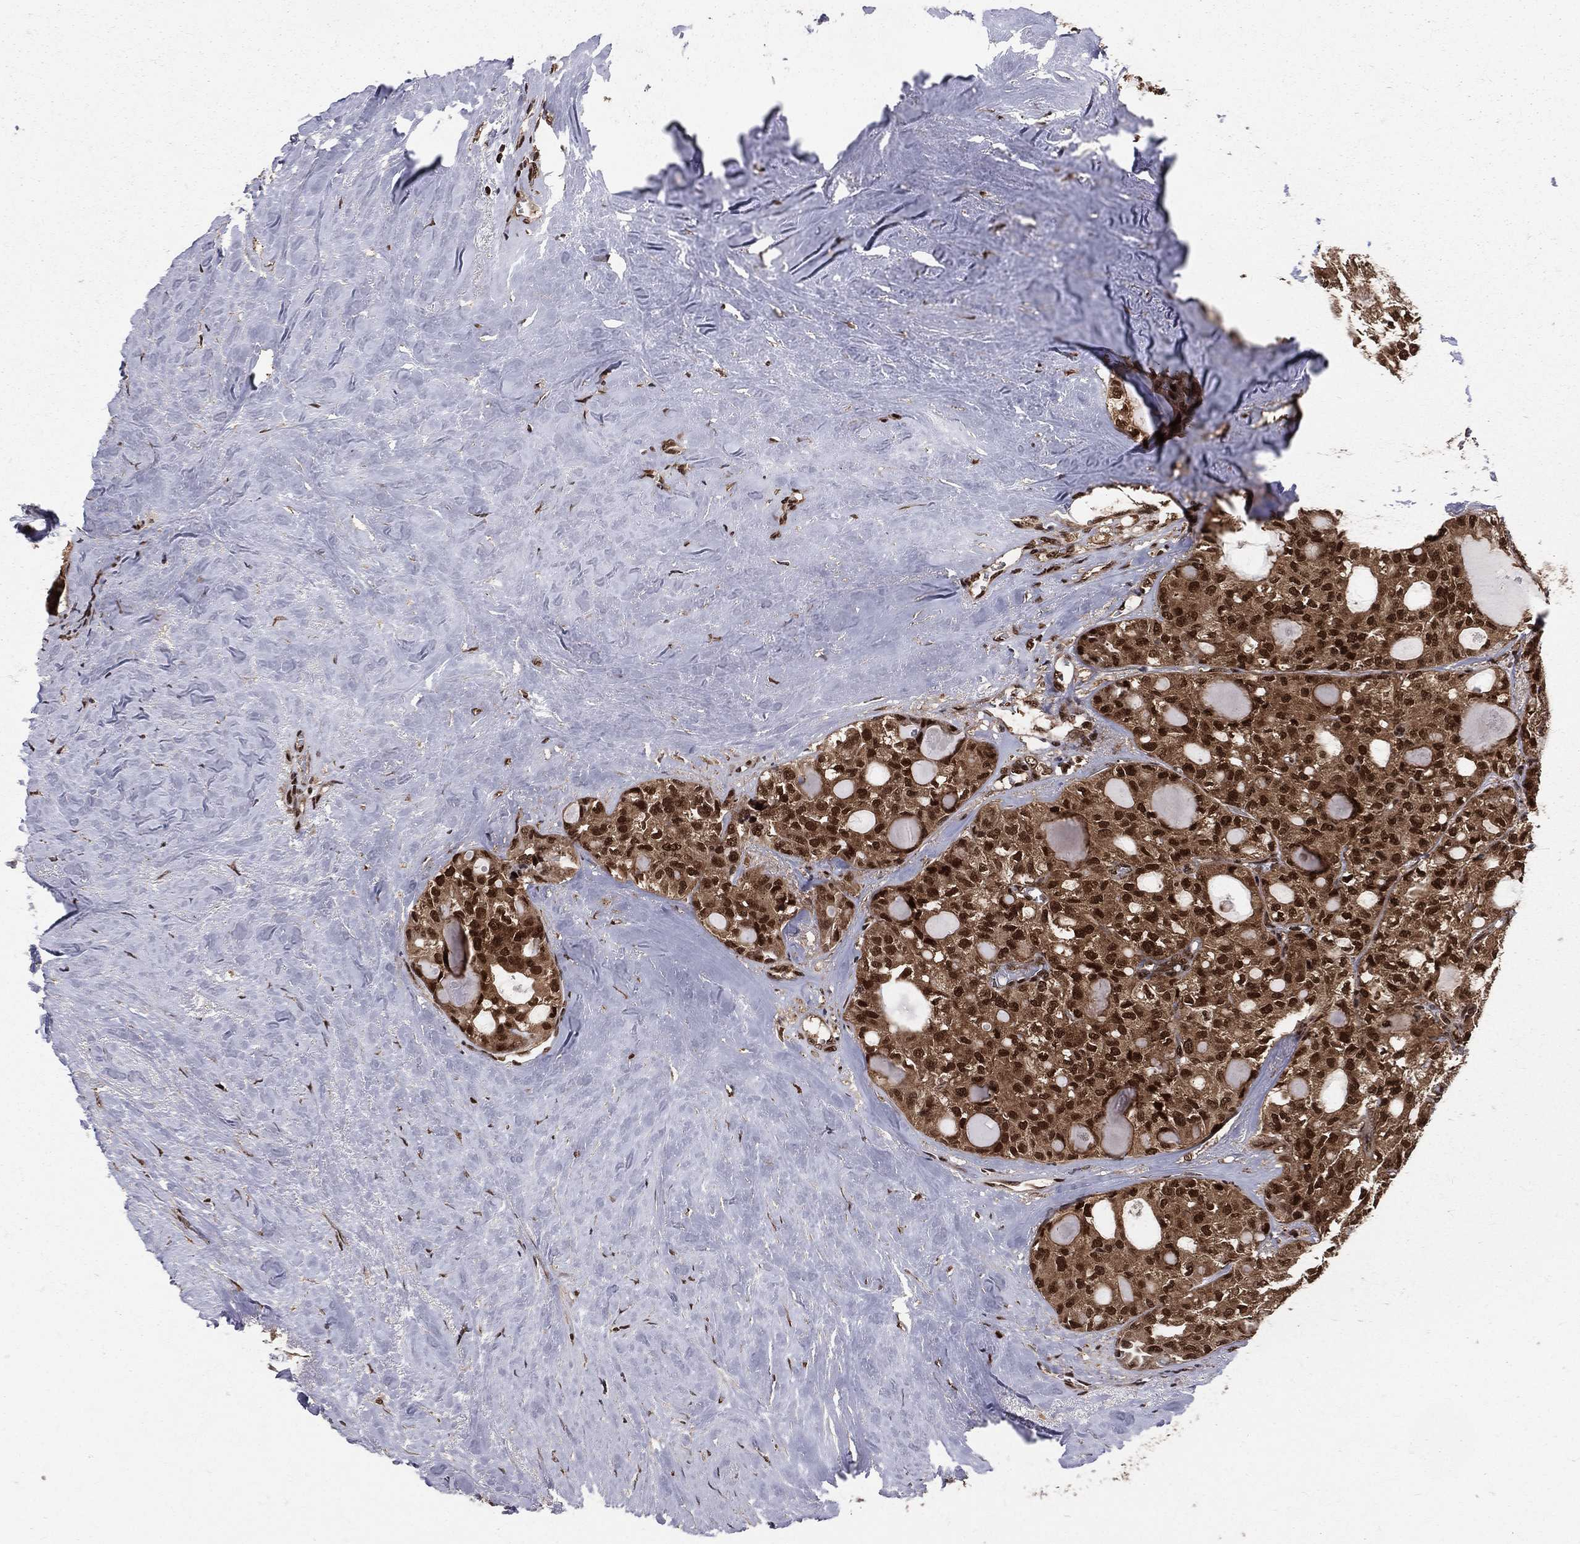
{"staining": {"intensity": "strong", "quantity": ">75%", "location": "cytoplasmic/membranous,nuclear"}, "tissue": "thyroid cancer", "cell_type": "Tumor cells", "image_type": "cancer", "snomed": [{"axis": "morphology", "description": "Follicular adenoma carcinoma, NOS"}, {"axis": "topography", "description": "Thyroid gland"}], "caption": "Thyroid follicular adenoma carcinoma was stained to show a protein in brown. There is high levels of strong cytoplasmic/membranous and nuclear expression in approximately >75% of tumor cells.", "gene": "COPS4", "patient": {"sex": "male", "age": 75}}